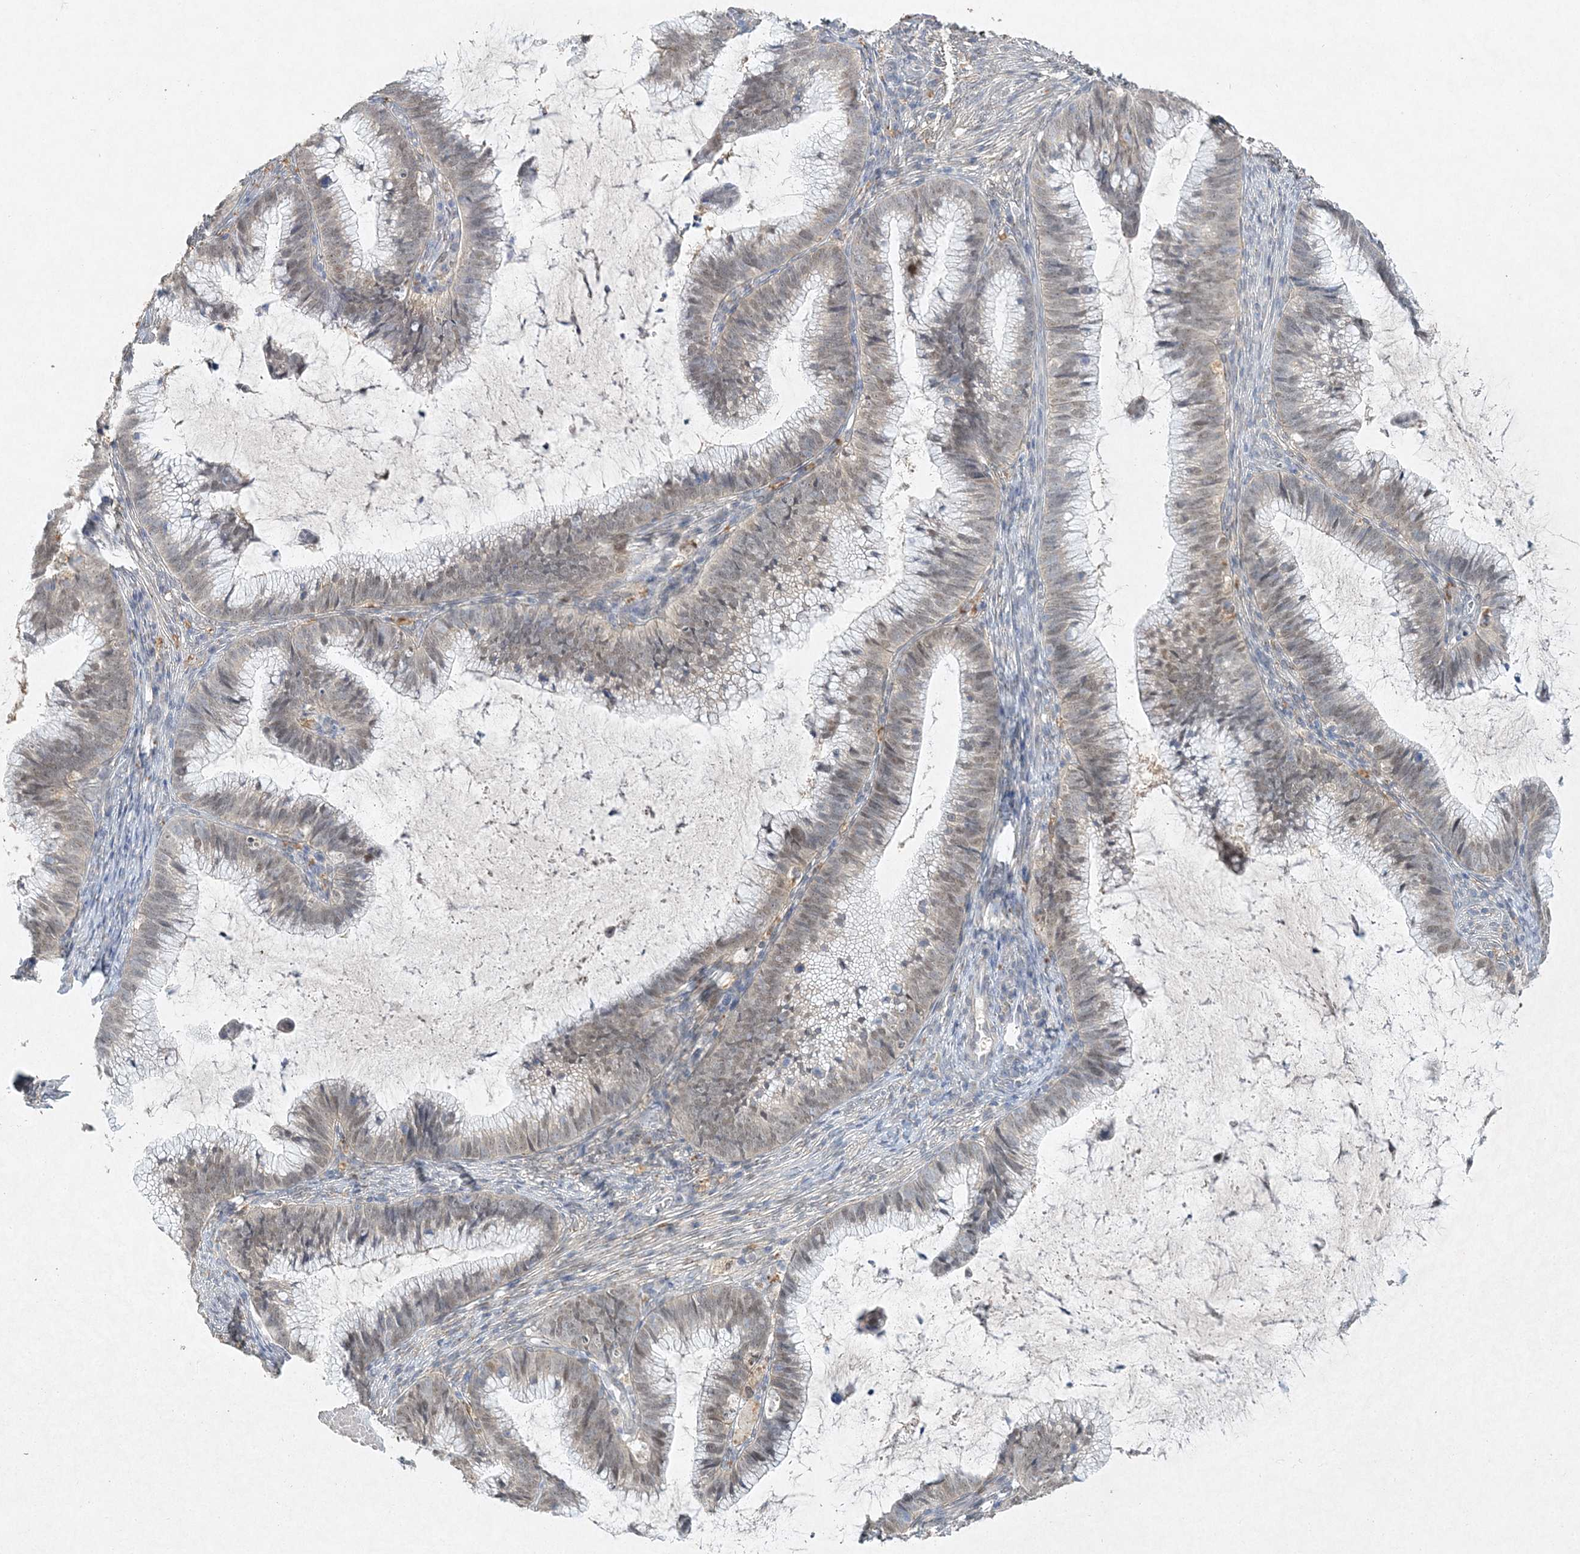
{"staining": {"intensity": "weak", "quantity": "25%-75%", "location": "cytoplasmic/membranous,nuclear"}, "tissue": "cervical cancer", "cell_type": "Tumor cells", "image_type": "cancer", "snomed": [{"axis": "morphology", "description": "Adenocarcinoma, NOS"}, {"axis": "topography", "description": "Cervix"}], "caption": "Cervical cancer stained for a protein (brown) exhibits weak cytoplasmic/membranous and nuclear positive staining in about 25%-75% of tumor cells.", "gene": "MAT2B", "patient": {"sex": "female", "age": 36}}